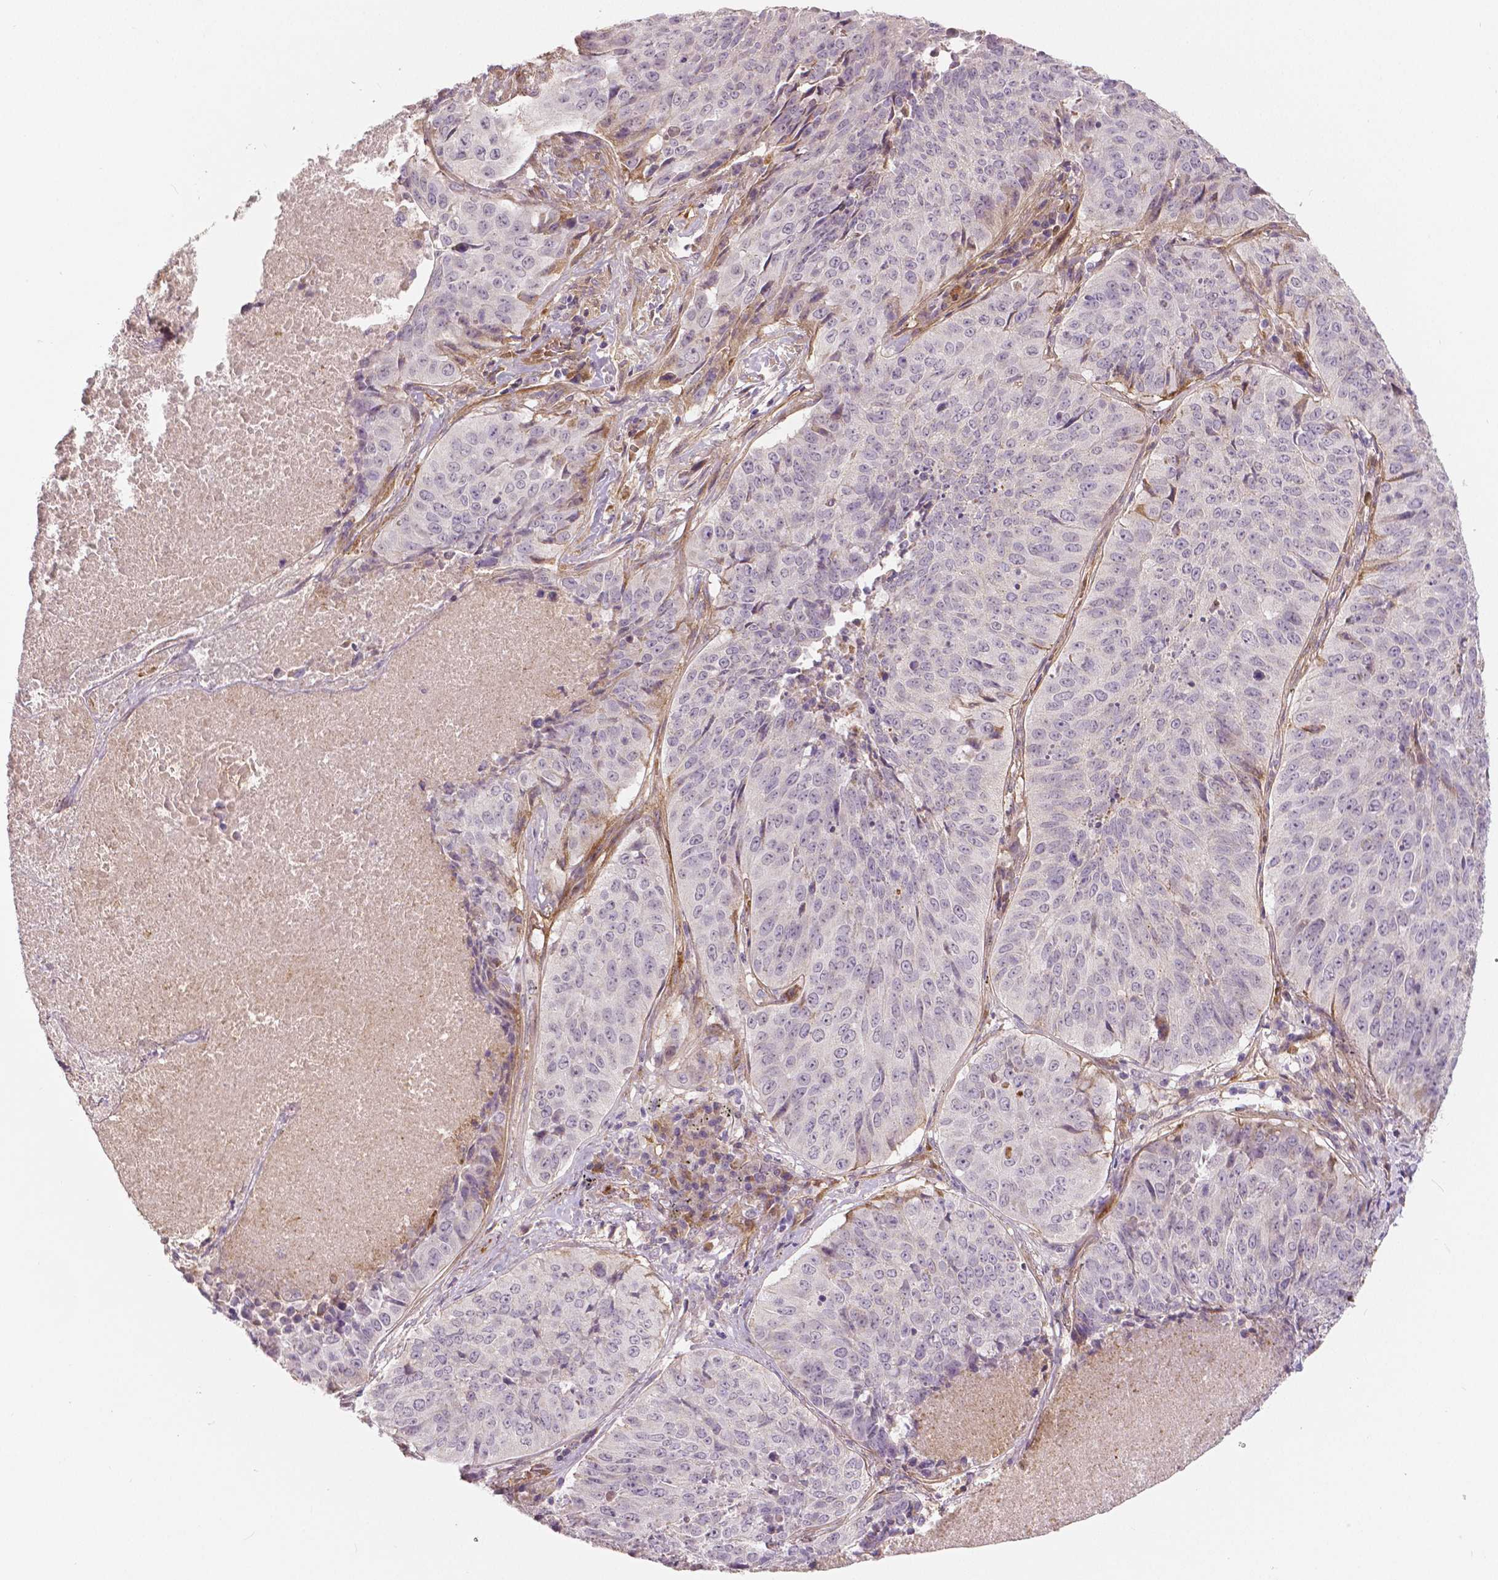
{"staining": {"intensity": "negative", "quantity": "none", "location": "none"}, "tissue": "lung cancer", "cell_type": "Tumor cells", "image_type": "cancer", "snomed": [{"axis": "morphology", "description": "Normal tissue, NOS"}, {"axis": "morphology", "description": "Squamous cell carcinoma, NOS"}, {"axis": "topography", "description": "Bronchus"}, {"axis": "topography", "description": "Lung"}], "caption": "Immunohistochemistry micrograph of neoplastic tissue: lung cancer stained with DAB (3,3'-diaminobenzidine) exhibits no significant protein staining in tumor cells.", "gene": "FLT1", "patient": {"sex": "male", "age": 64}}